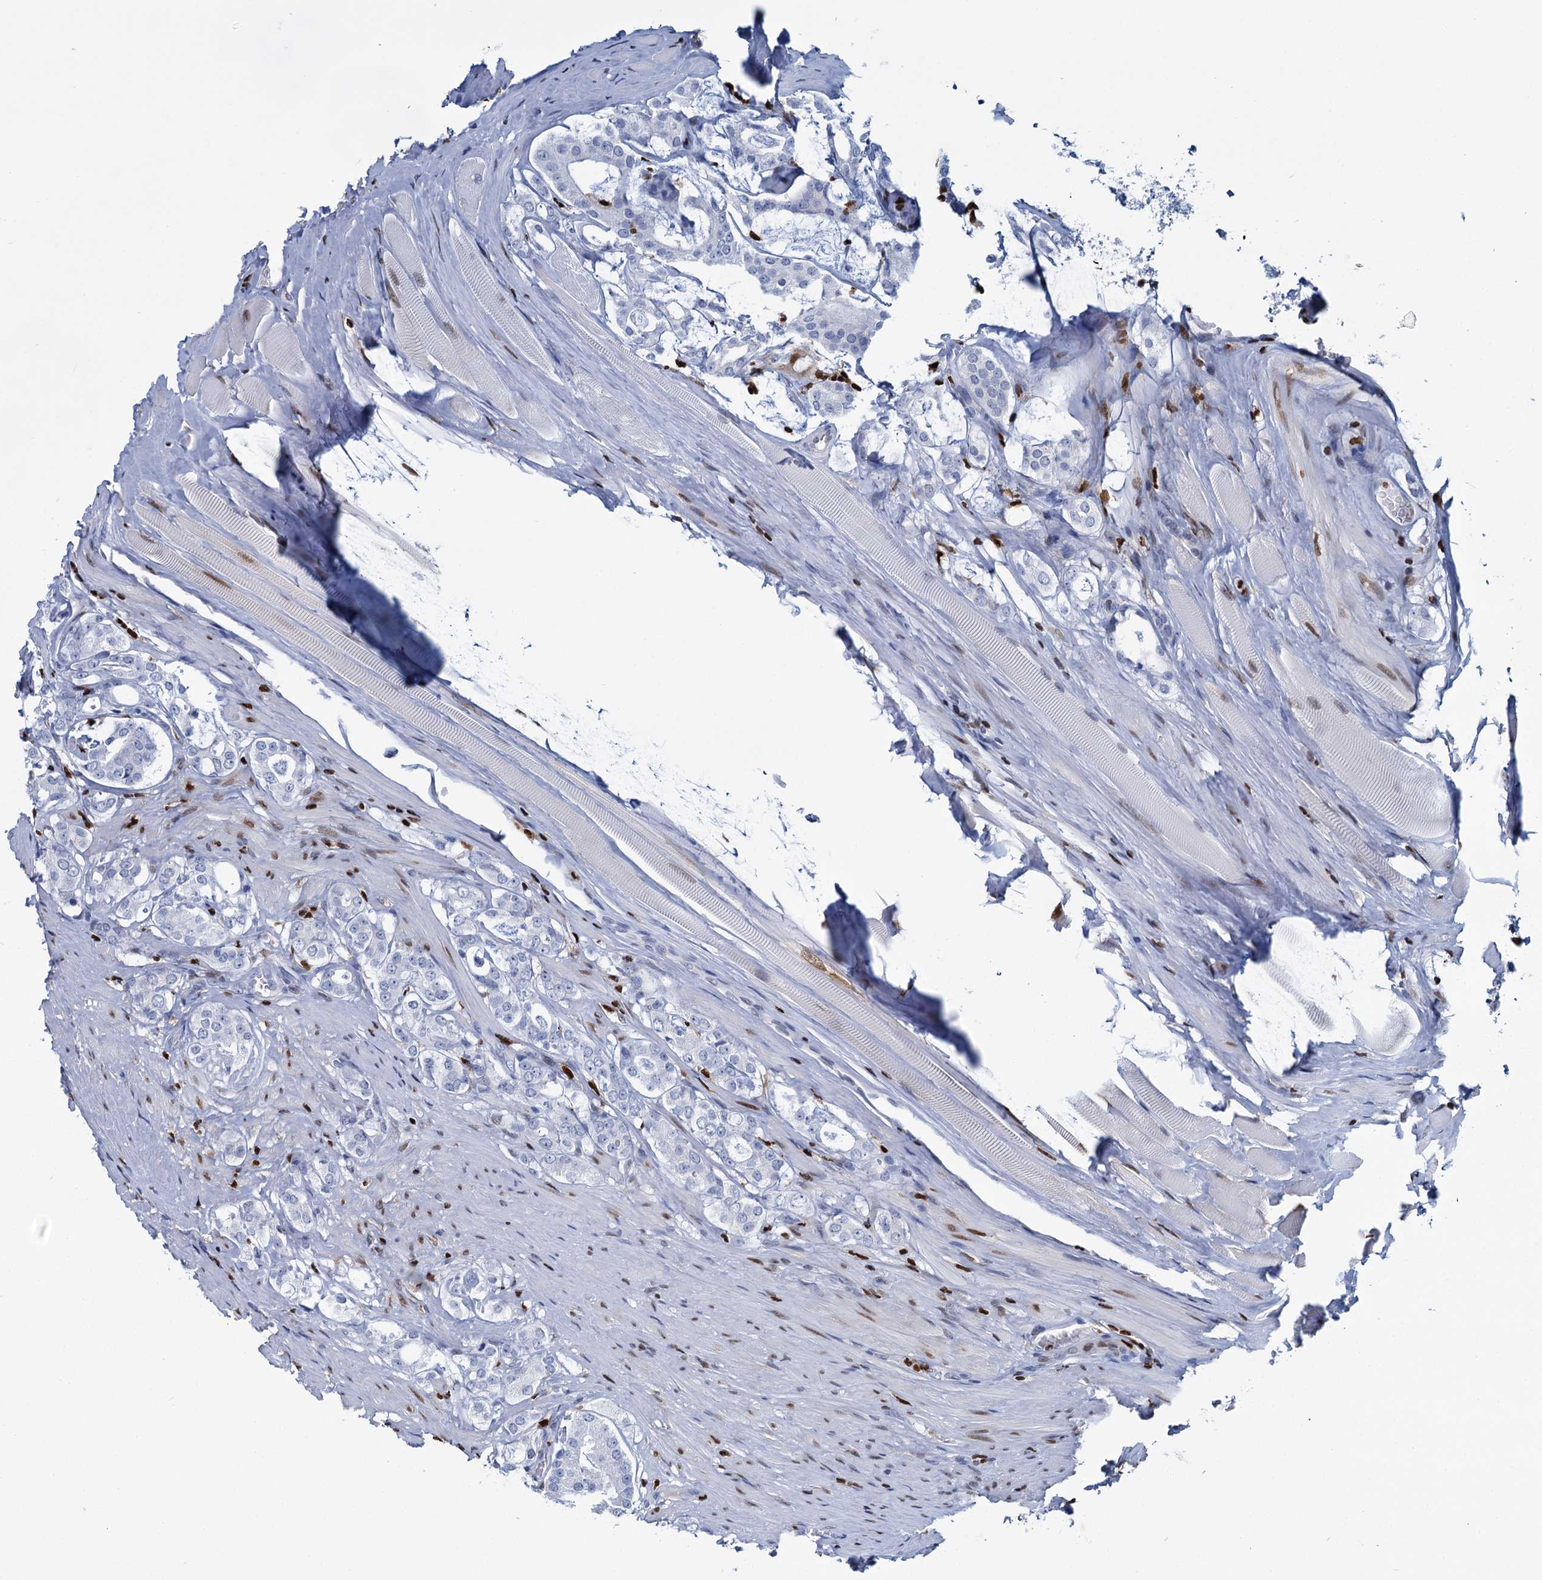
{"staining": {"intensity": "negative", "quantity": "none", "location": "none"}, "tissue": "prostate cancer", "cell_type": "Tumor cells", "image_type": "cancer", "snomed": [{"axis": "morphology", "description": "Adenocarcinoma, High grade"}, {"axis": "topography", "description": "Prostate"}], "caption": "IHC of adenocarcinoma (high-grade) (prostate) reveals no positivity in tumor cells.", "gene": "CELF2", "patient": {"sex": "male", "age": 63}}